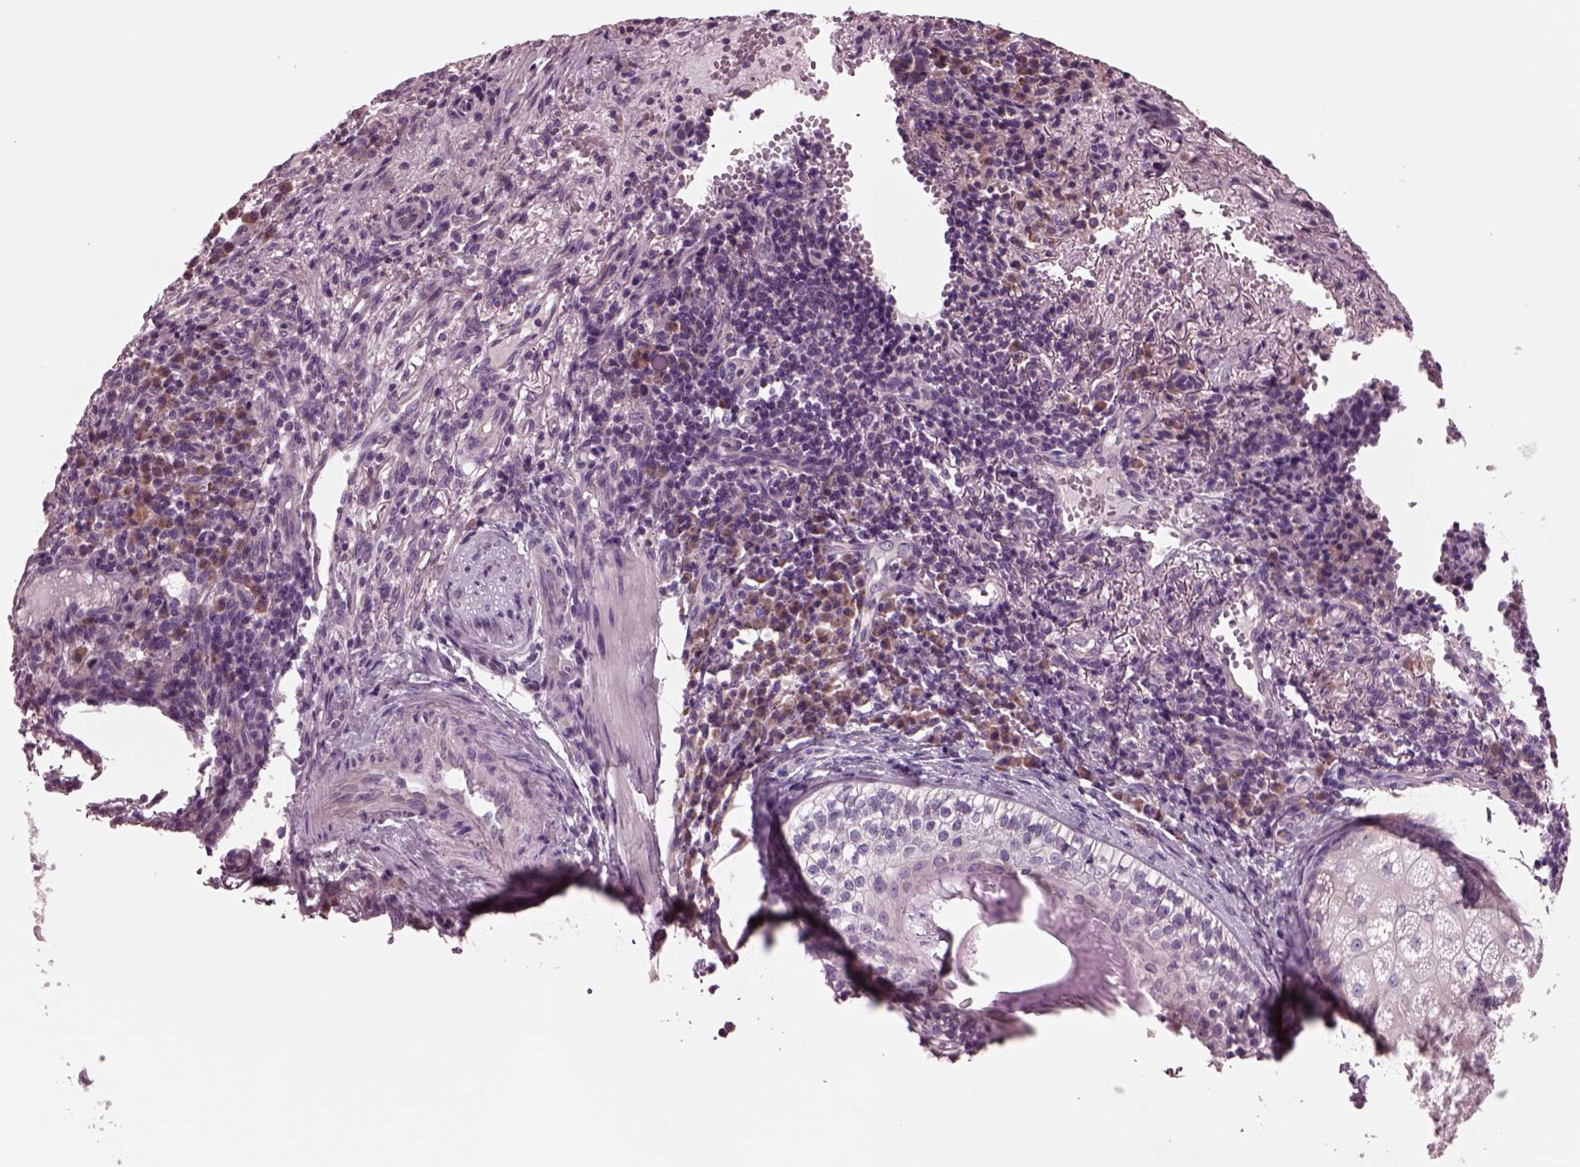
{"staining": {"intensity": "negative", "quantity": "none", "location": "none"}, "tissue": "skin cancer", "cell_type": "Tumor cells", "image_type": "cancer", "snomed": [{"axis": "morphology", "description": "Basal cell carcinoma"}, {"axis": "topography", "description": "Skin"}], "caption": "Photomicrograph shows no significant protein staining in tumor cells of skin cancer.", "gene": "AP4M1", "patient": {"sex": "female", "age": 69}}